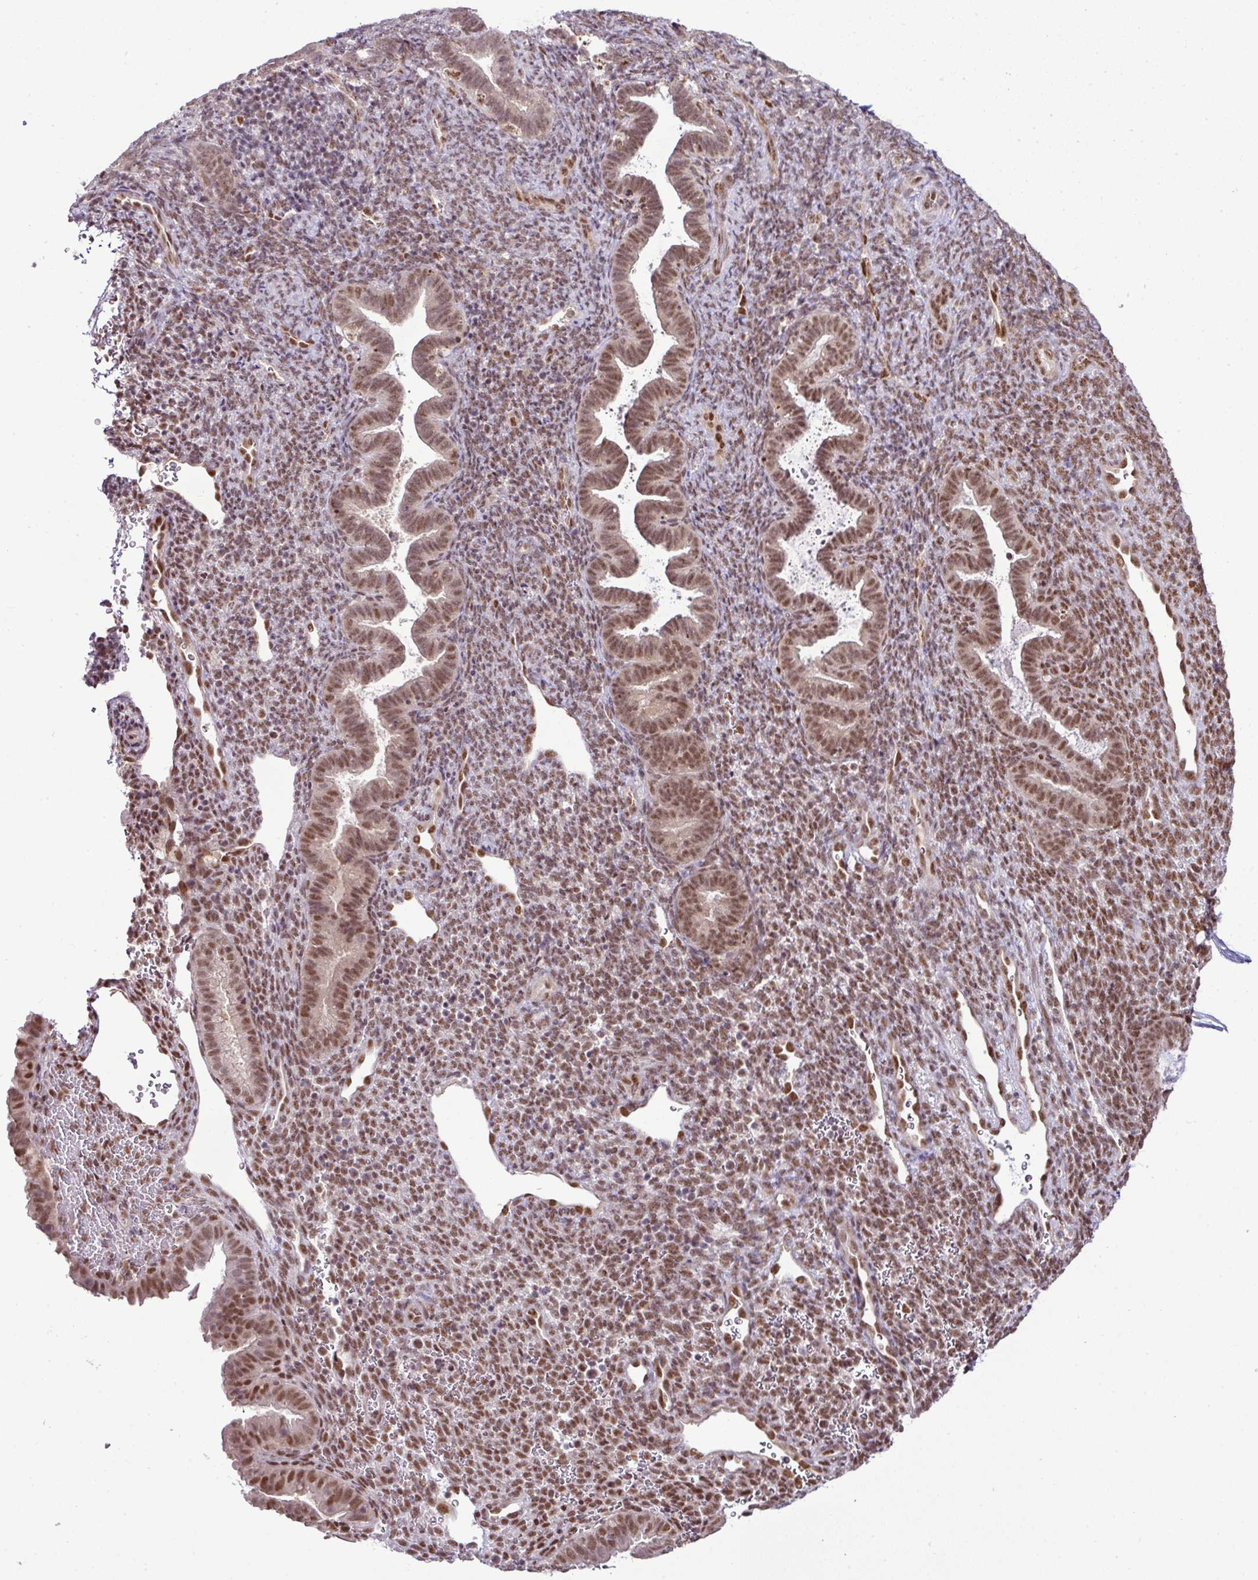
{"staining": {"intensity": "moderate", "quantity": "25%-75%", "location": "nuclear"}, "tissue": "endometrium", "cell_type": "Cells in endometrial stroma", "image_type": "normal", "snomed": [{"axis": "morphology", "description": "Normal tissue, NOS"}, {"axis": "topography", "description": "Endometrium"}], "caption": "Immunohistochemistry histopathology image of unremarkable endometrium: human endometrium stained using immunohistochemistry reveals medium levels of moderate protein expression localized specifically in the nuclear of cells in endometrial stroma, appearing as a nuclear brown color.", "gene": "PGAP4", "patient": {"sex": "female", "age": 34}}